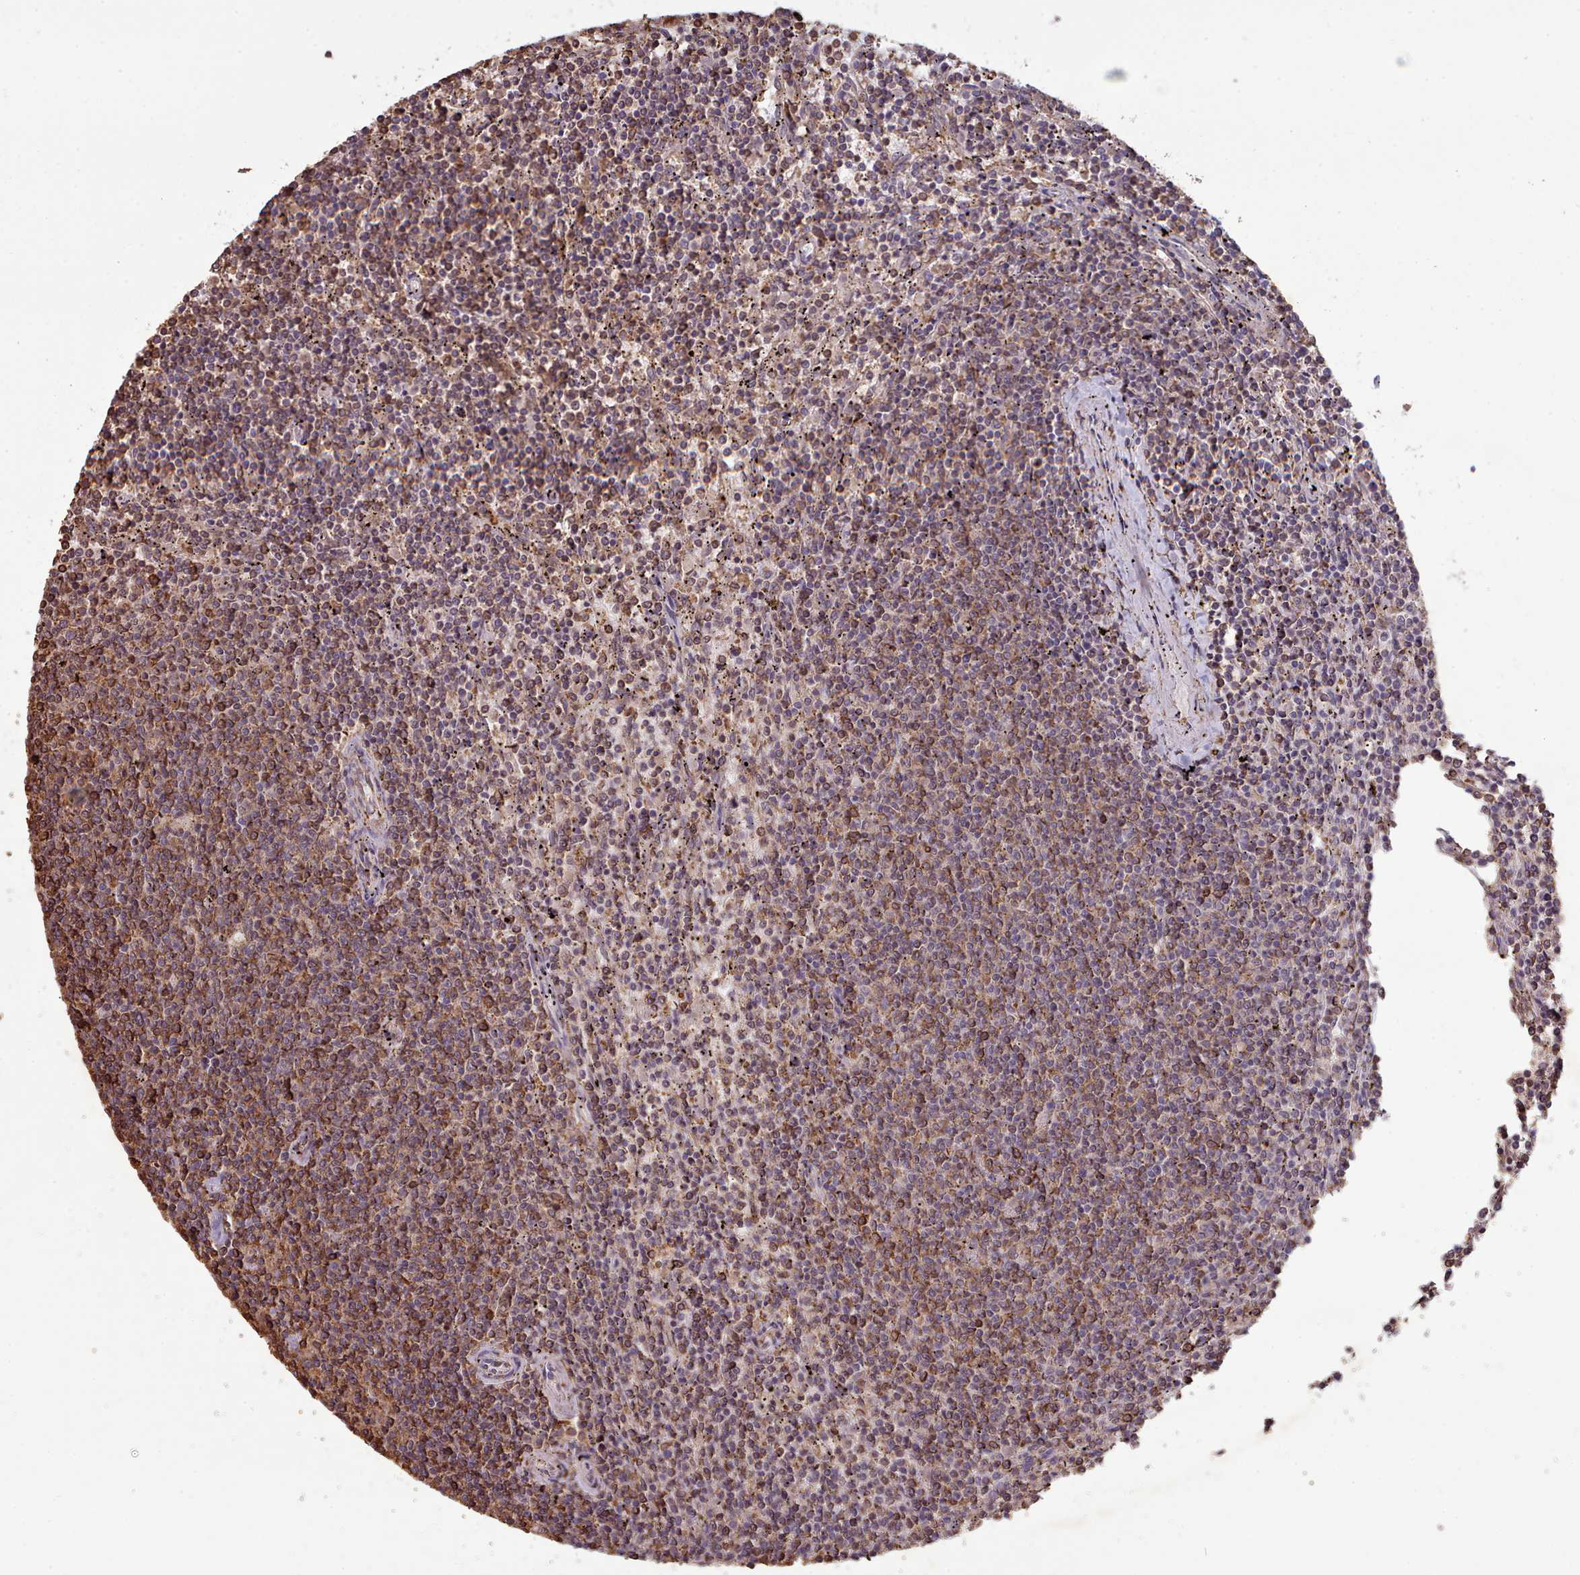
{"staining": {"intensity": "weak", "quantity": "25%-75%", "location": "cytoplasmic/membranous"}, "tissue": "lymphoma", "cell_type": "Tumor cells", "image_type": "cancer", "snomed": [{"axis": "morphology", "description": "Malignant lymphoma, non-Hodgkin's type, Low grade"}, {"axis": "topography", "description": "Spleen"}], "caption": "IHC micrograph of neoplastic tissue: malignant lymphoma, non-Hodgkin's type (low-grade) stained using immunohistochemistry (IHC) shows low levels of weak protein expression localized specifically in the cytoplasmic/membranous of tumor cells, appearing as a cytoplasmic/membranous brown color.", "gene": "METRN", "patient": {"sex": "female", "age": 50}}